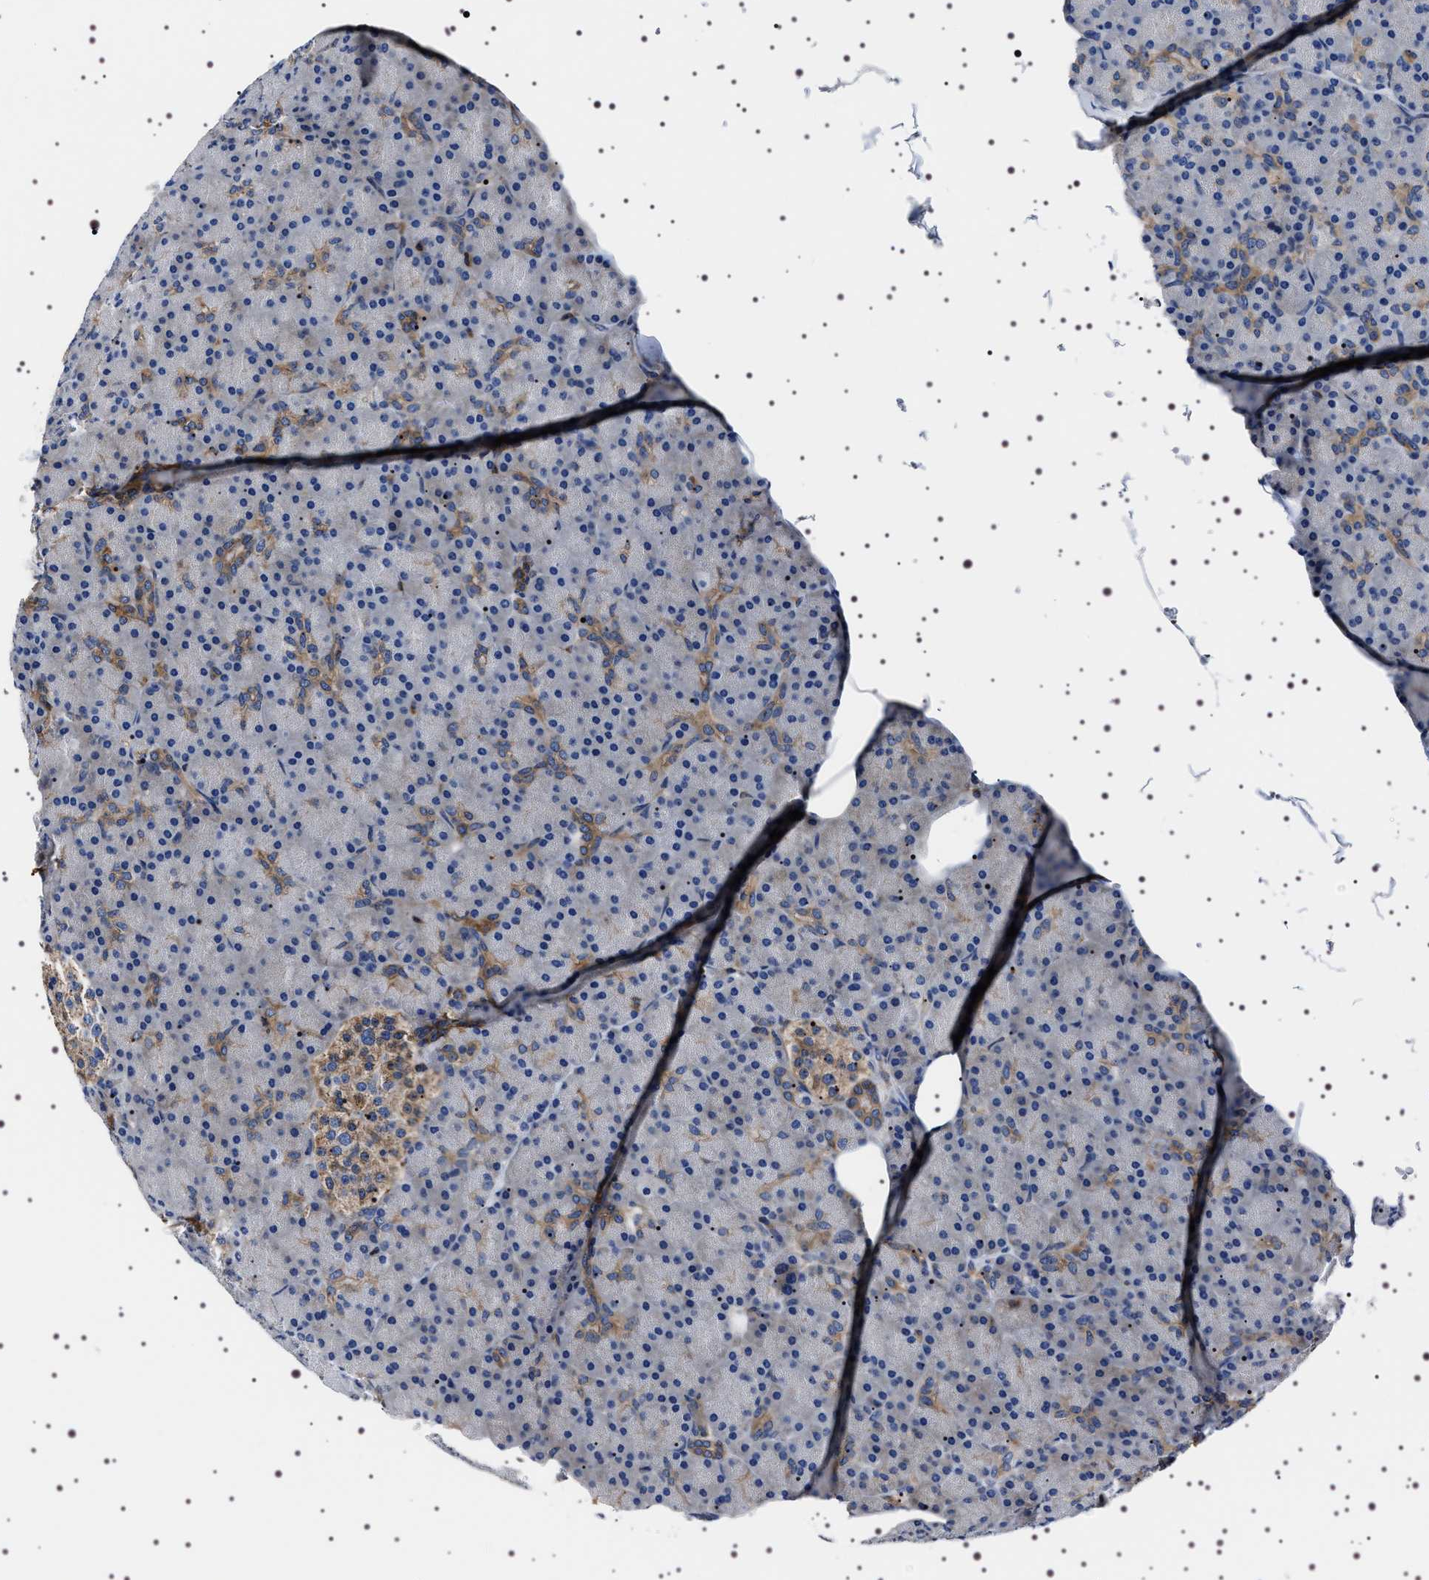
{"staining": {"intensity": "moderate", "quantity": "<25%", "location": "cytoplasmic/membranous"}, "tissue": "pancreas", "cell_type": "Exocrine glandular cells", "image_type": "normal", "snomed": [{"axis": "morphology", "description": "Normal tissue, NOS"}, {"axis": "topography", "description": "Pancreas"}], "caption": "Pancreas stained with DAB (3,3'-diaminobenzidine) immunohistochemistry (IHC) exhibits low levels of moderate cytoplasmic/membranous expression in approximately <25% of exocrine glandular cells. The staining was performed using DAB (3,3'-diaminobenzidine) to visualize the protein expression in brown, while the nuclei were stained in blue with hematoxylin (Magnification: 20x).", "gene": "WDR1", "patient": {"sex": "female", "age": 43}}